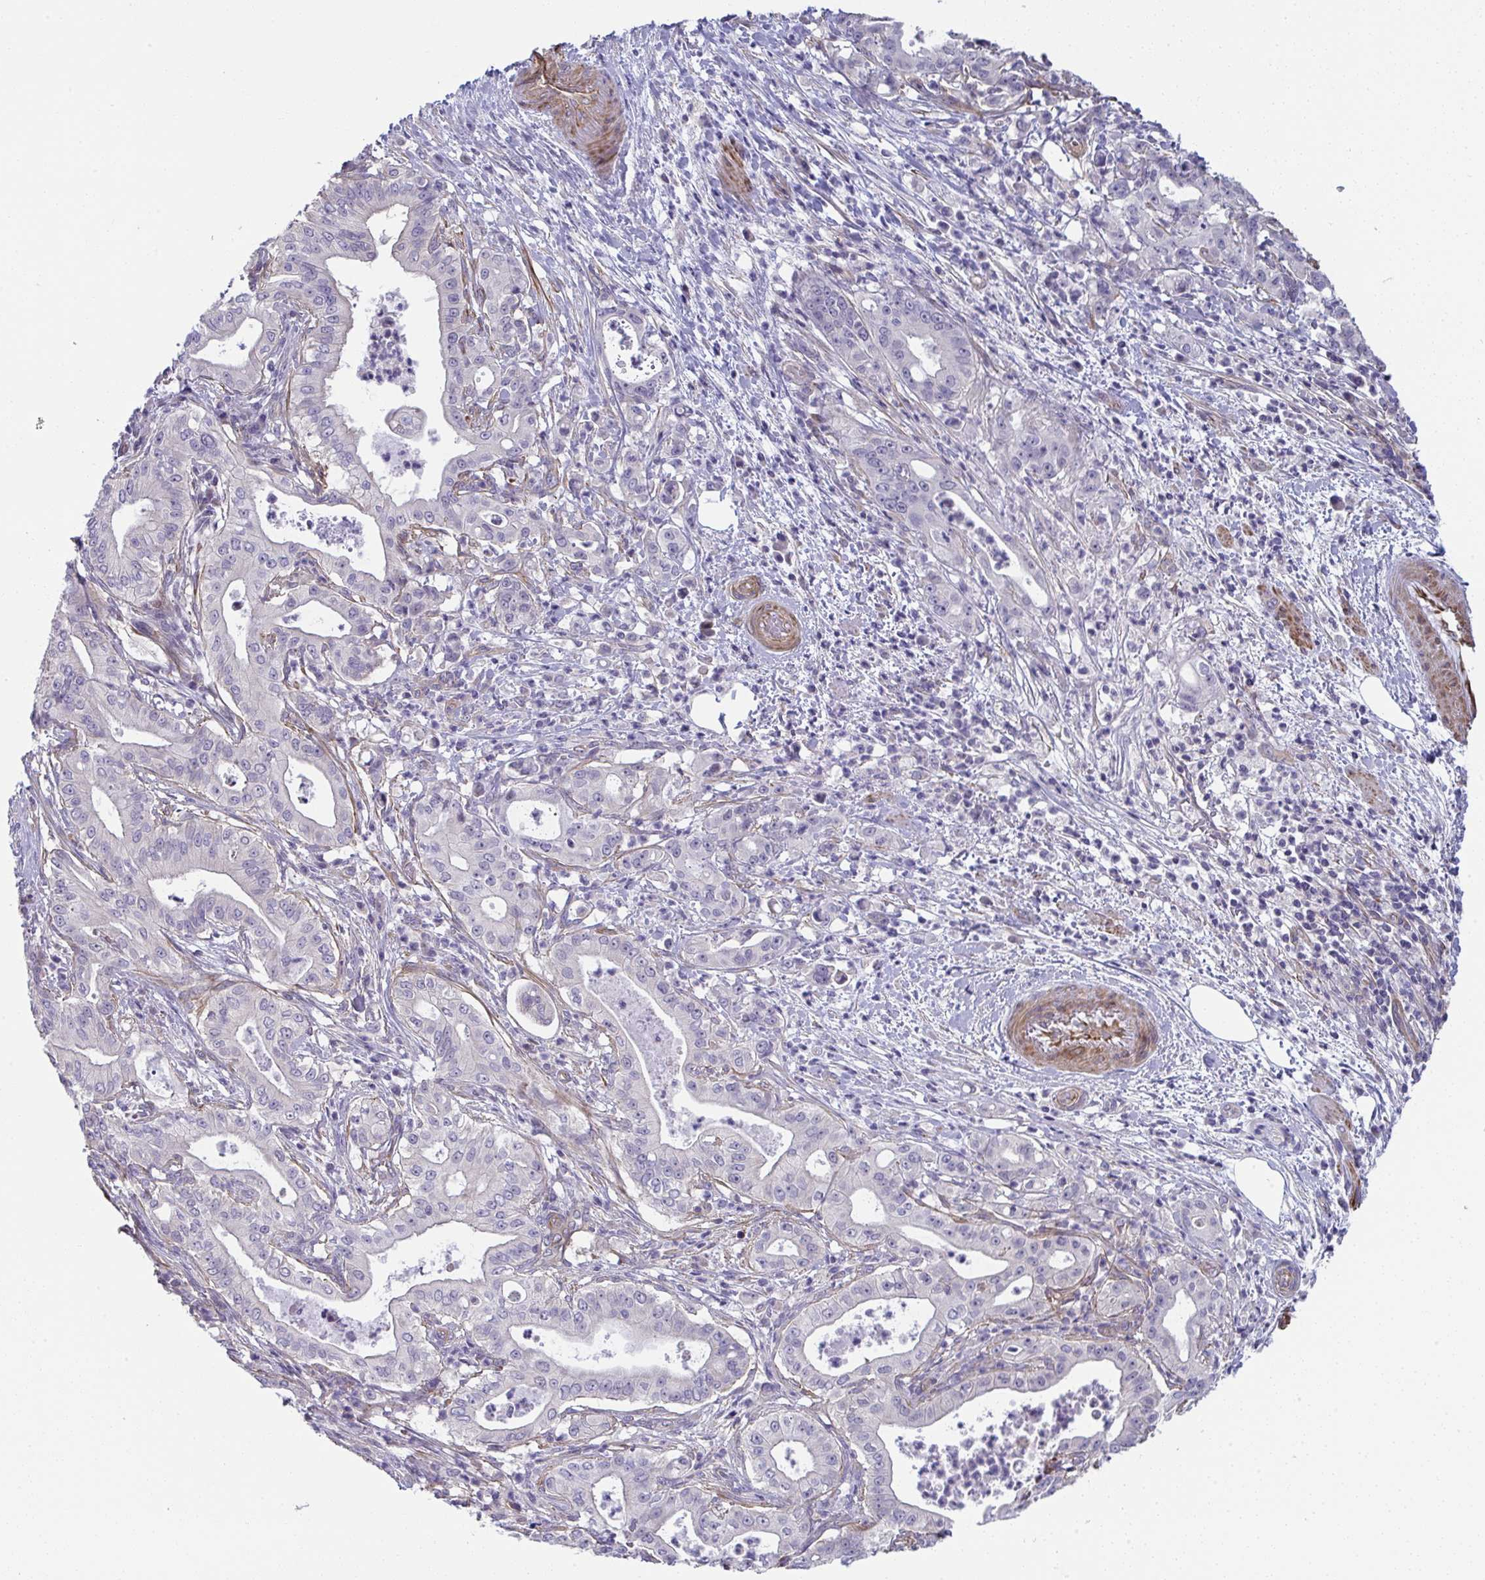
{"staining": {"intensity": "negative", "quantity": "none", "location": "none"}, "tissue": "pancreatic cancer", "cell_type": "Tumor cells", "image_type": "cancer", "snomed": [{"axis": "morphology", "description": "Adenocarcinoma, NOS"}, {"axis": "topography", "description": "Pancreas"}], "caption": "Immunohistochemical staining of pancreatic cancer reveals no significant staining in tumor cells. Nuclei are stained in blue.", "gene": "MYL12A", "patient": {"sex": "male", "age": 71}}